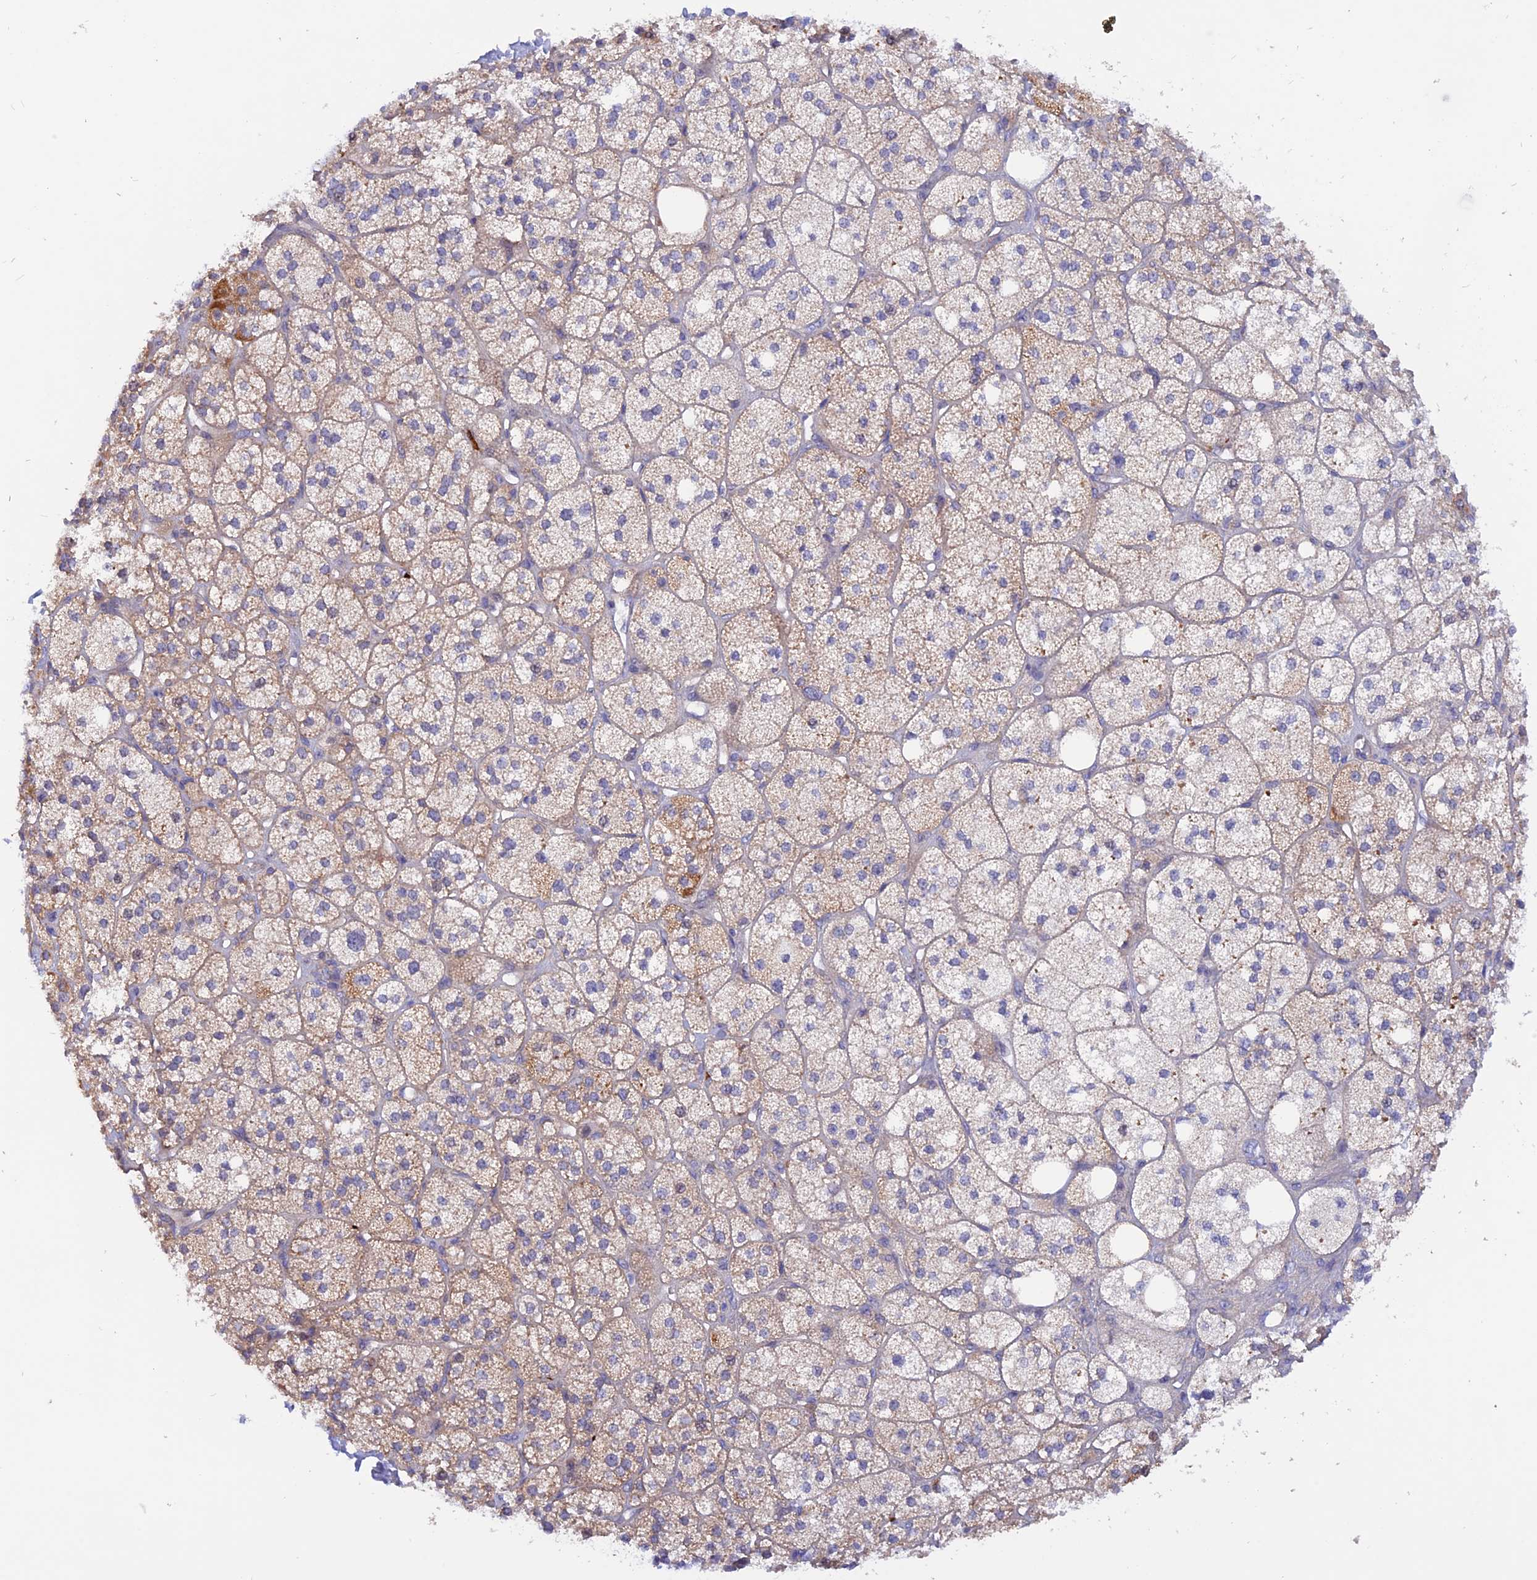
{"staining": {"intensity": "moderate", "quantity": "25%-75%", "location": "cytoplasmic/membranous"}, "tissue": "adrenal gland", "cell_type": "Glandular cells", "image_type": "normal", "snomed": [{"axis": "morphology", "description": "Normal tissue, NOS"}, {"axis": "topography", "description": "Adrenal gland"}], "caption": "An image showing moderate cytoplasmic/membranous positivity in about 25%-75% of glandular cells in benign adrenal gland, as visualized by brown immunohistochemical staining.", "gene": "HYCC1", "patient": {"sex": "male", "age": 61}}